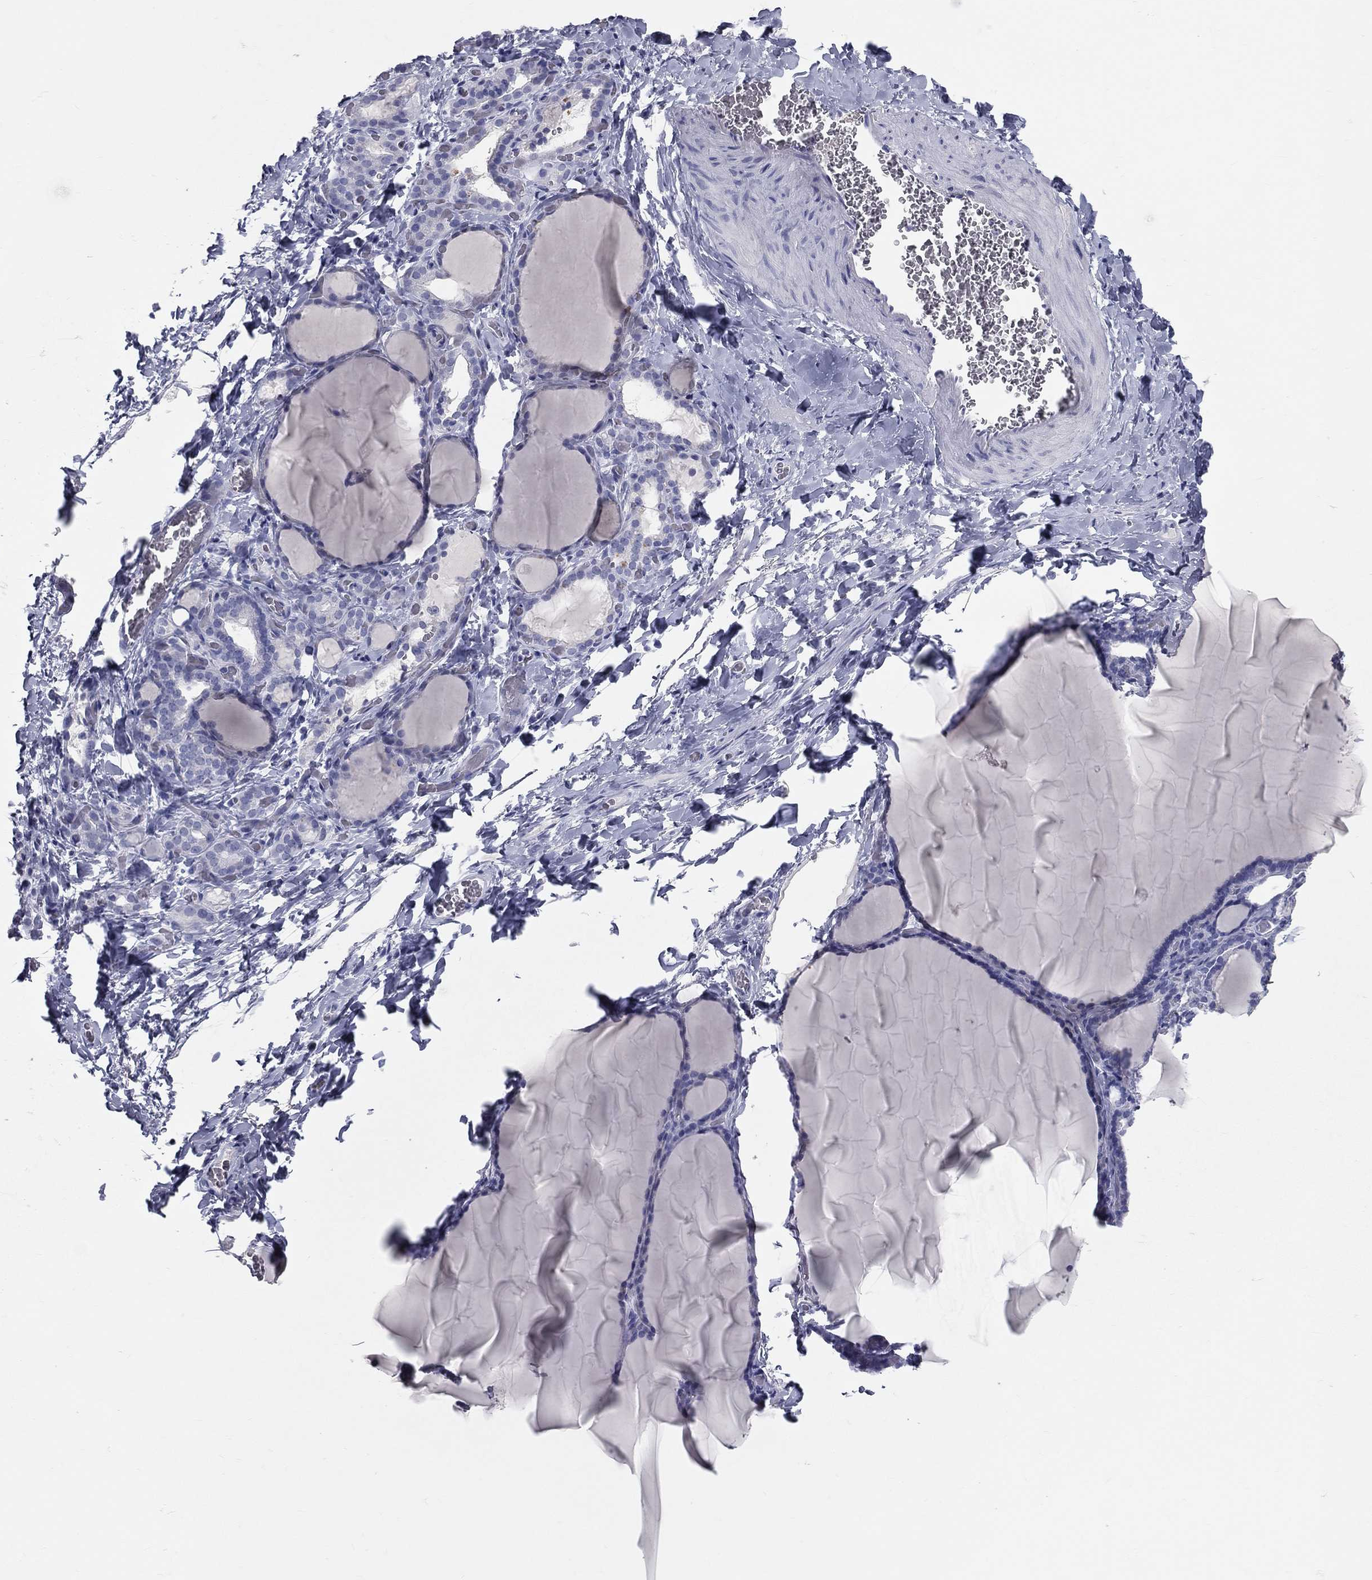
{"staining": {"intensity": "negative", "quantity": "none", "location": "none"}, "tissue": "thyroid gland", "cell_type": "Glandular cells", "image_type": "normal", "snomed": [{"axis": "morphology", "description": "Normal tissue, NOS"}, {"axis": "morphology", "description": "Hyperplasia, NOS"}, {"axis": "topography", "description": "Thyroid gland"}], "caption": "Immunohistochemistry (IHC) histopathology image of unremarkable thyroid gland: human thyroid gland stained with DAB displays no significant protein positivity in glandular cells.", "gene": "TFPI2", "patient": {"sex": "female", "age": 27}}